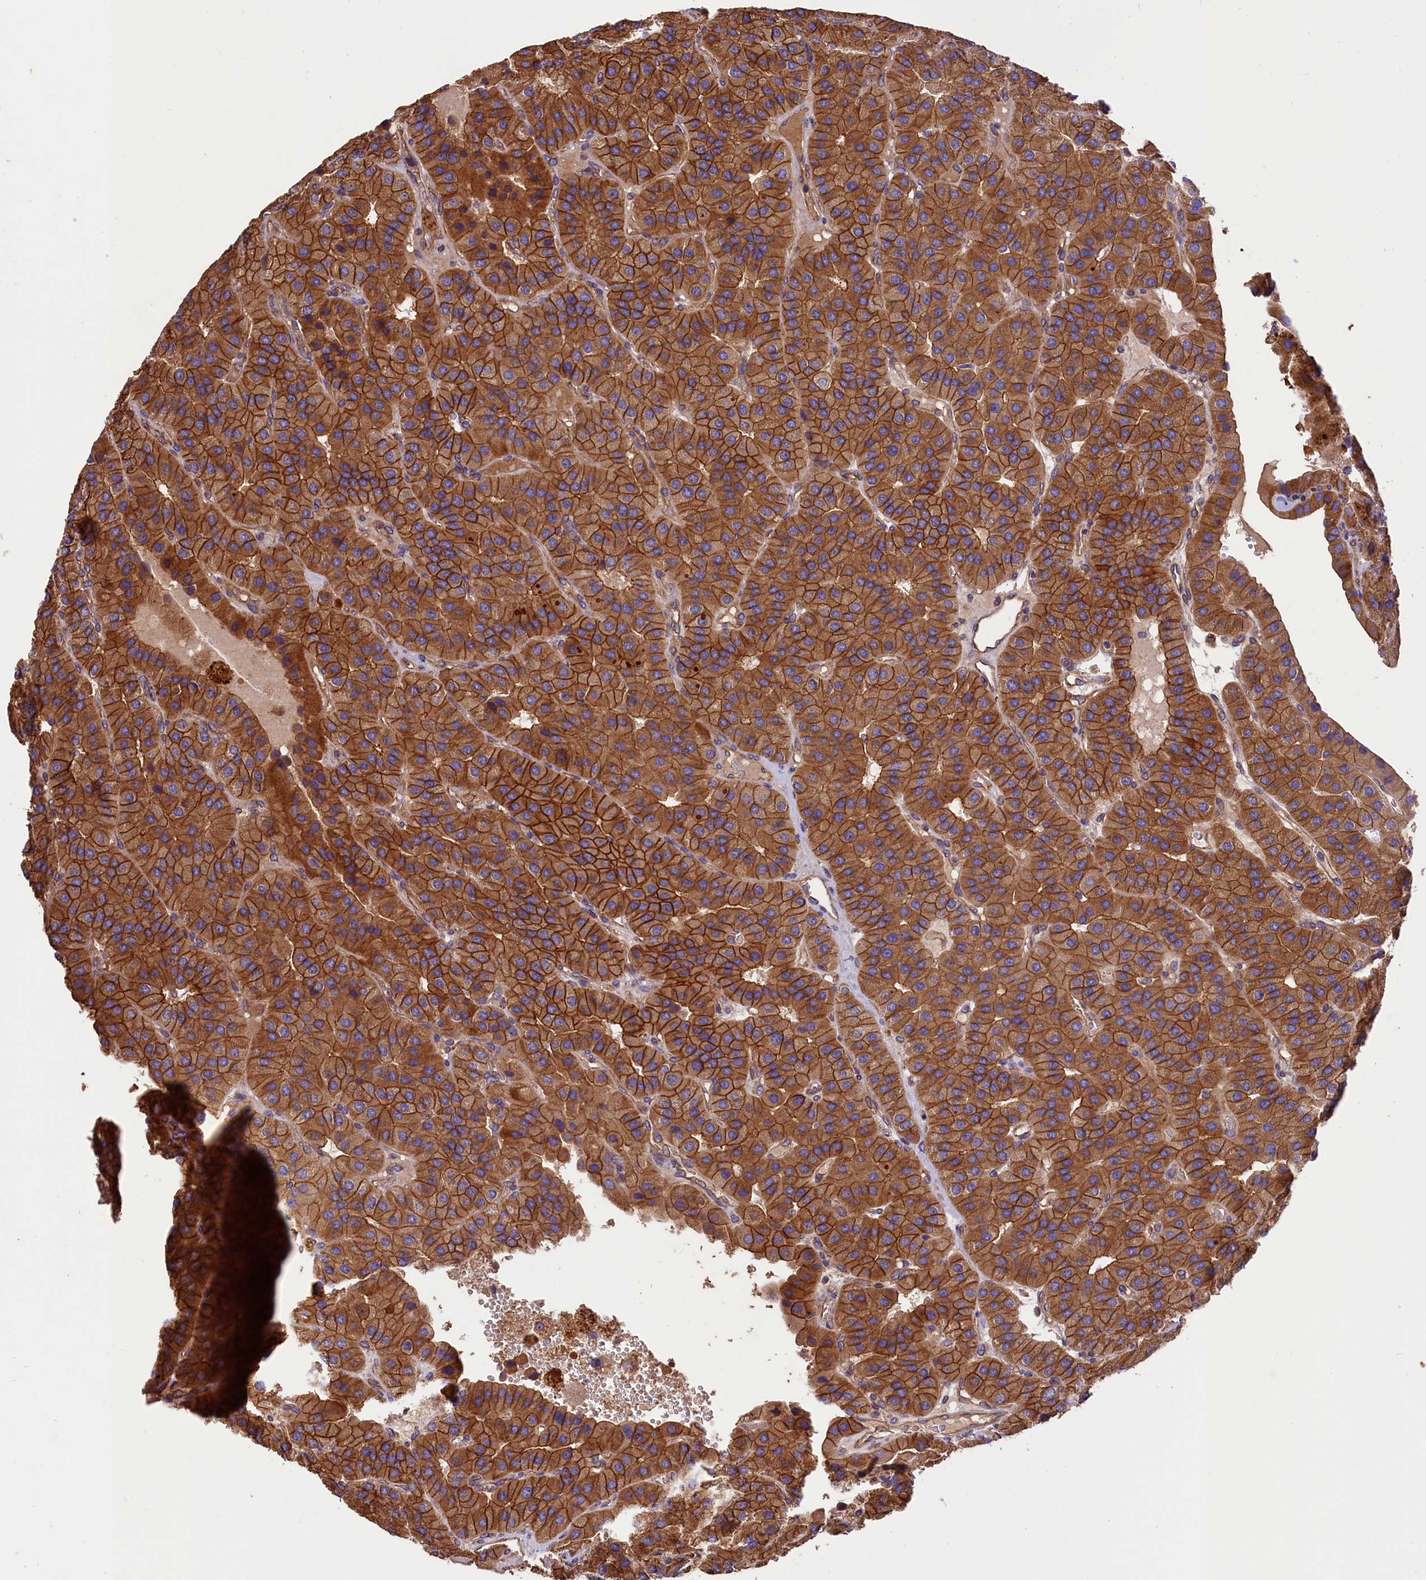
{"staining": {"intensity": "strong", "quantity": ">75%", "location": "cytoplasmic/membranous"}, "tissue": "parathyroid gland", "cell_type": "Glandular cells", "image_type": "normal", "snomed": [{"axis": "morphology", "description": "Normal tissue, NOS"}, {"axis": "morphology", "description": "Adenoma, NOS"}, {"axis": "topography", "description": "Parathyroid gland"}], "caption": "Immunohistochemical staining of normal parathyroid gland shows high levels of strong cytoplasmic/membranous staining in approximately >75% of glandular cells. (DAB IHC with brightfield microscopy, high magnification).", "gene": "ERMARD", "patient": {"sex": "female", "age": 86}}